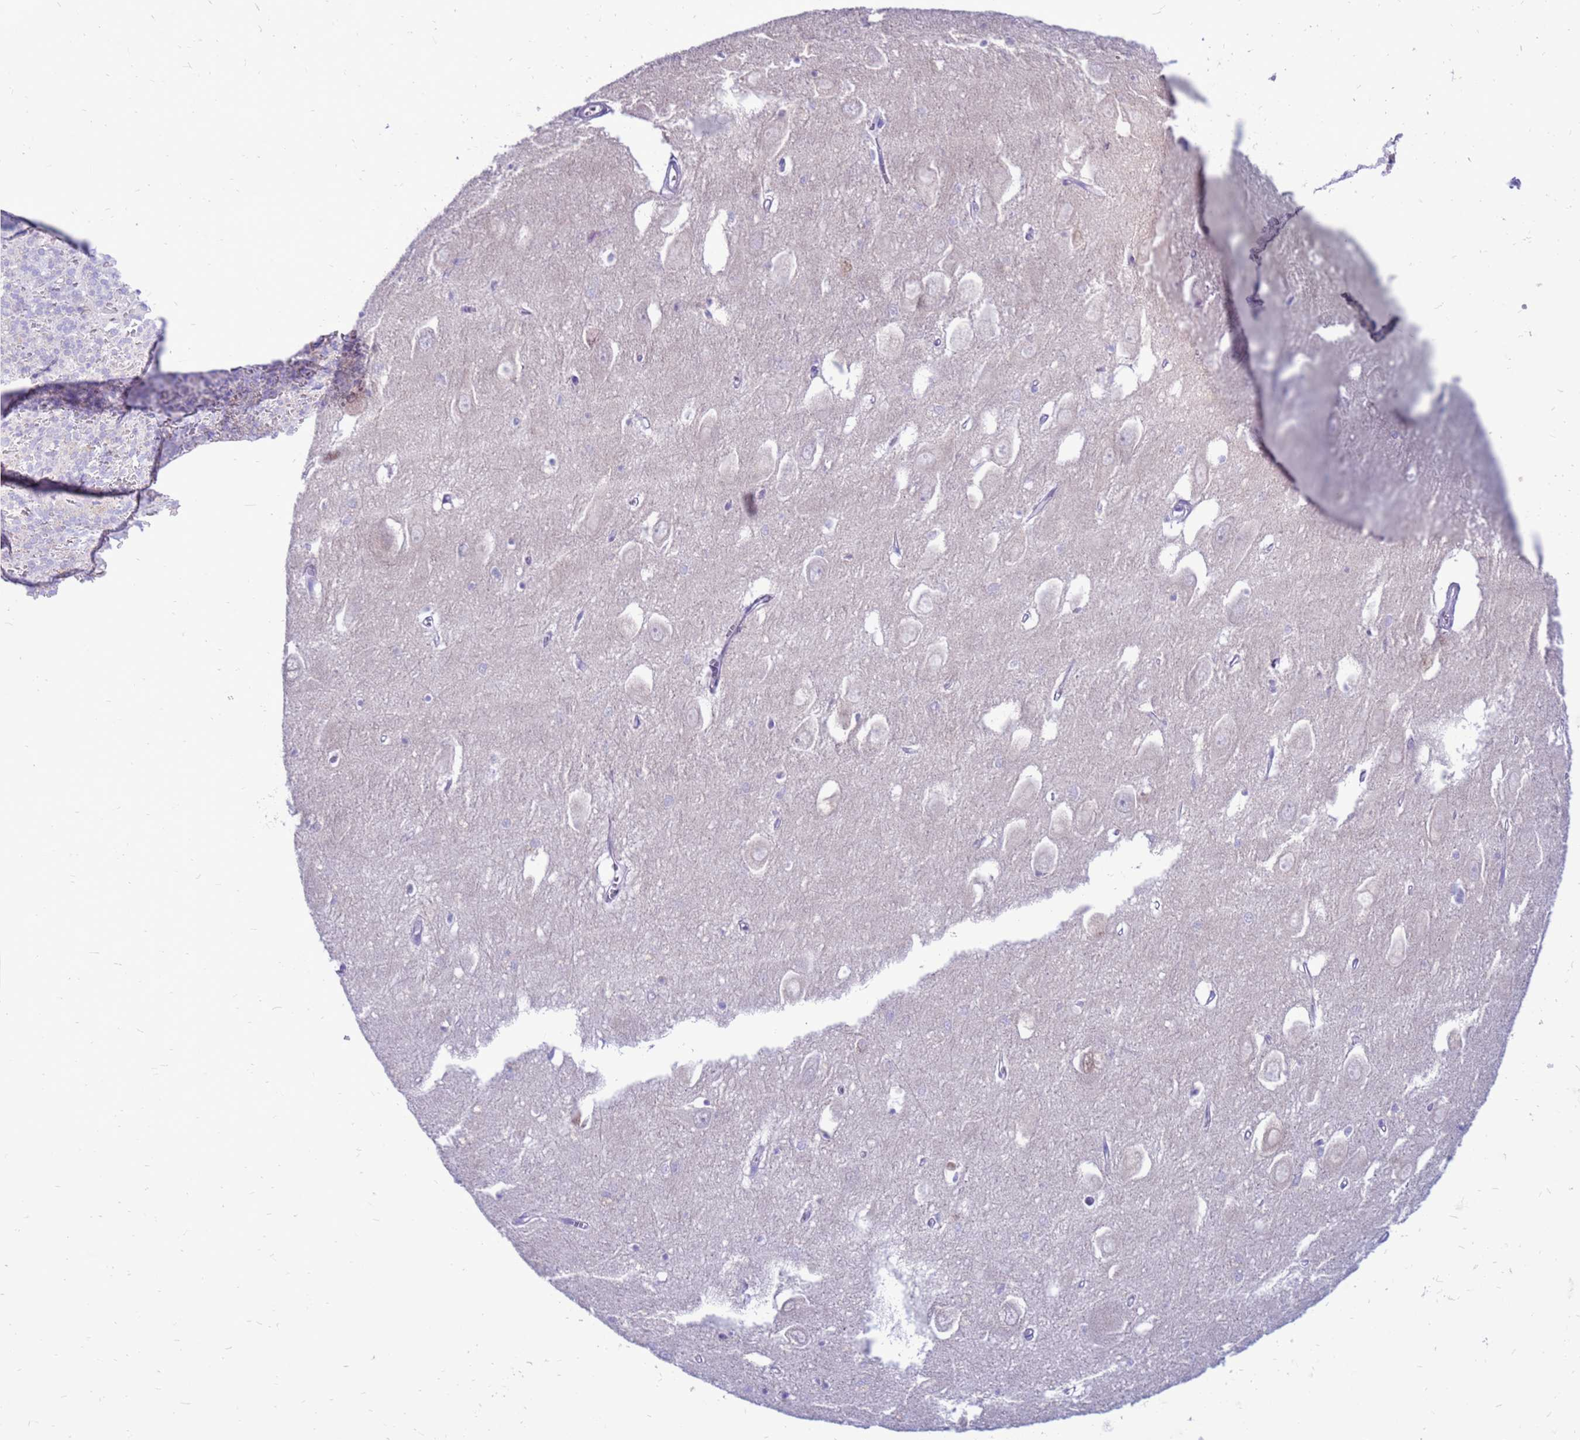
{"staining": {"intensity": "negative", "quantity": "none", "location": "none"}, "tissue": "hippocampus", "cell_type": "Glial cells", "image_type": "normal", "snomed": [{"axis": "morphology", "description": "Normal tissue, NOS"}, {"axis": "topography", "description": "Hippocampus"}], "caption": "Photomicrograph shows no protein staining in glial cells of normal hippocampus. (IHC, brightfield microscopy, high magnification).", "gene": "PDE10A", "patient": {"sex": "female", "age": 64}}